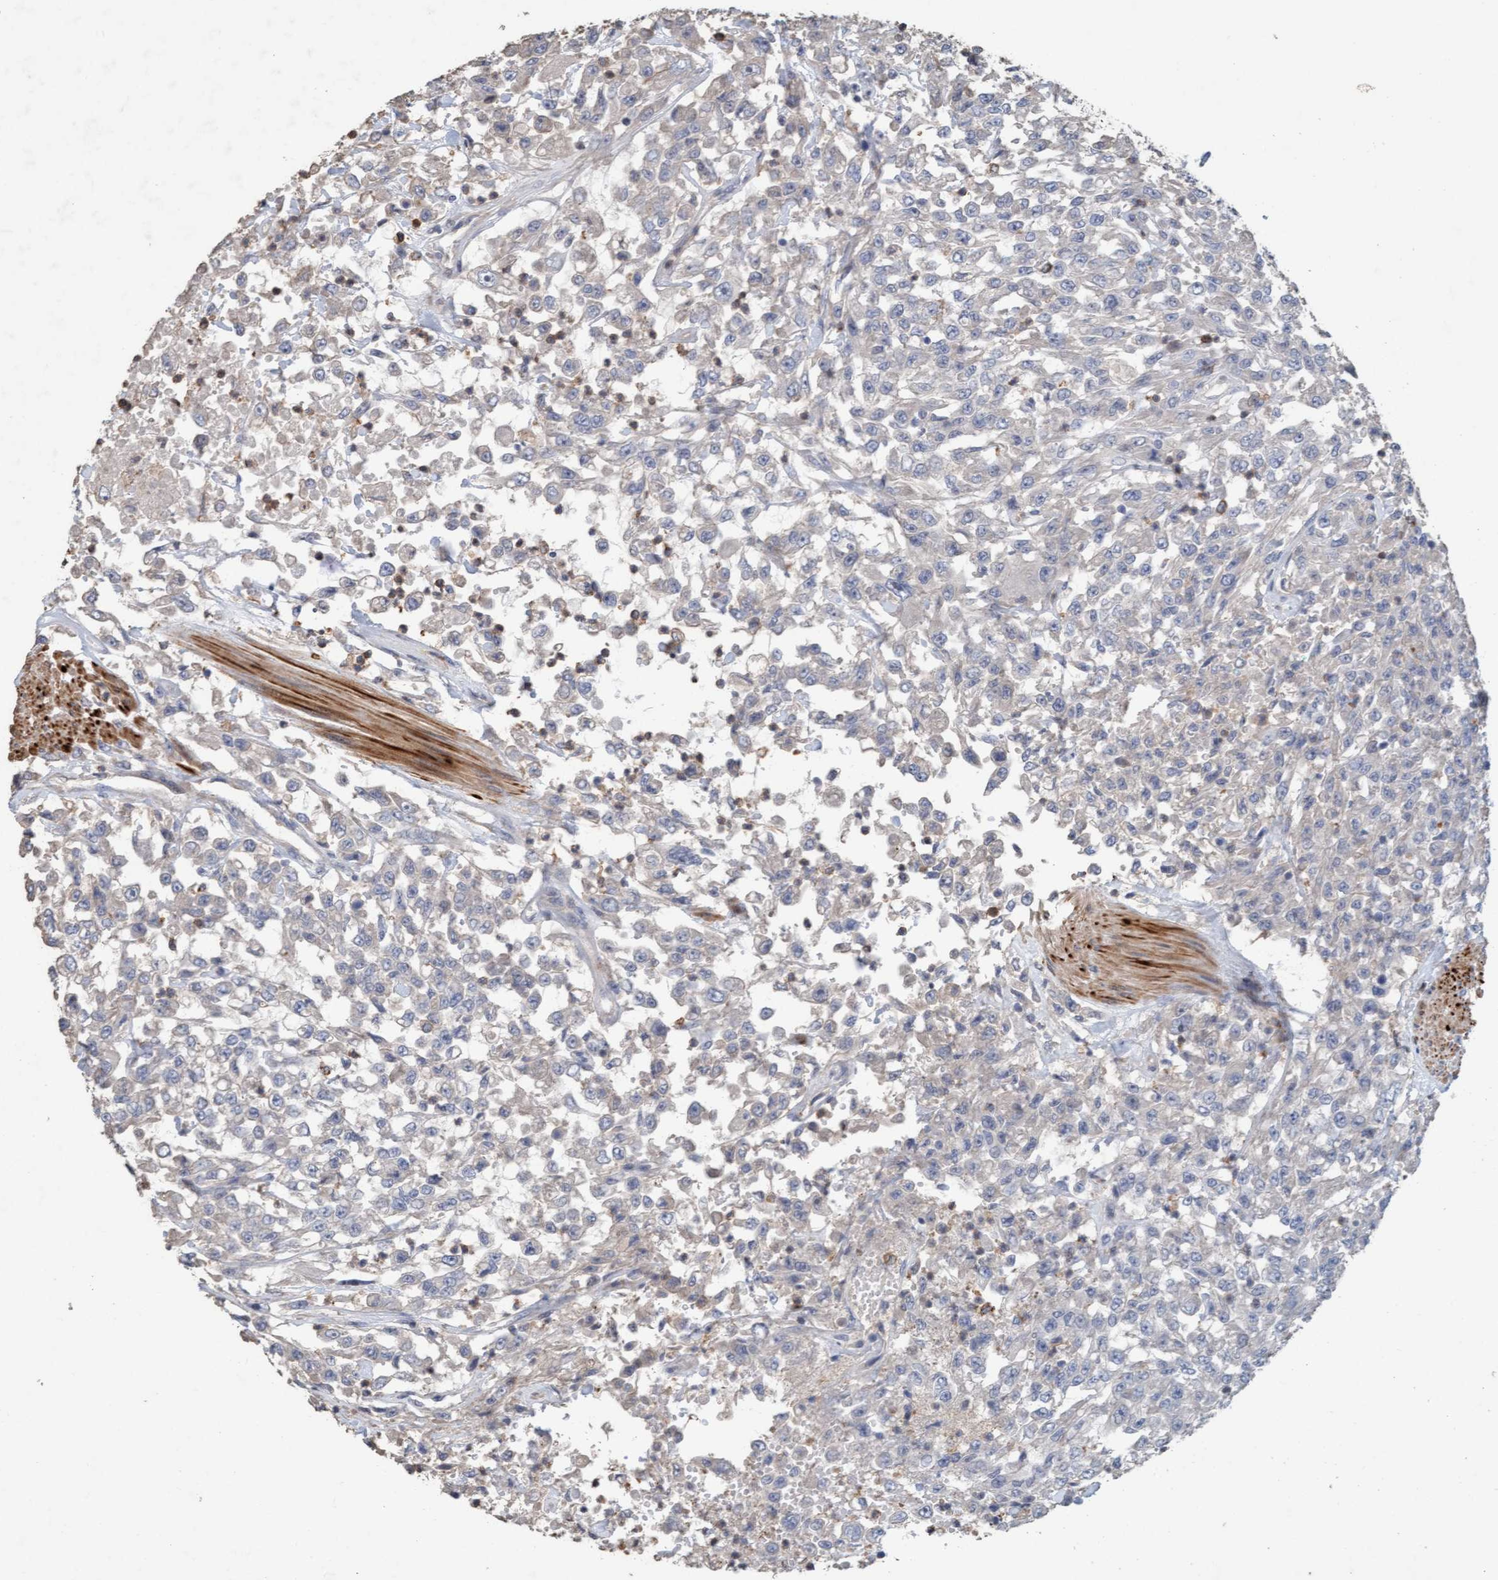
{"staining": {"intensity": "negative", "quantity": "none", "location": "none"}, "tissue": "urothelial cancer", "cell_type": "Tumor cells", "image_type": "cancer", "snomed": [{"axis": "morphology", "description": "Urothelial carcinoma, High grade"}, {"axis": "topography", "description": "Urinary bladder"}], "caption": "High-grade urothelial carcinoma was stained to show a protein in brown. There is no significant positivity in tumor cells. (Stains: DAB (3,3'-diaminobenzidine) IHC with hematoxylin counter stain, Microscopy: brightfield microscopy at high magnification).", "gene": "LONRF1", "patient": {"sex": "male", "age": 46}}